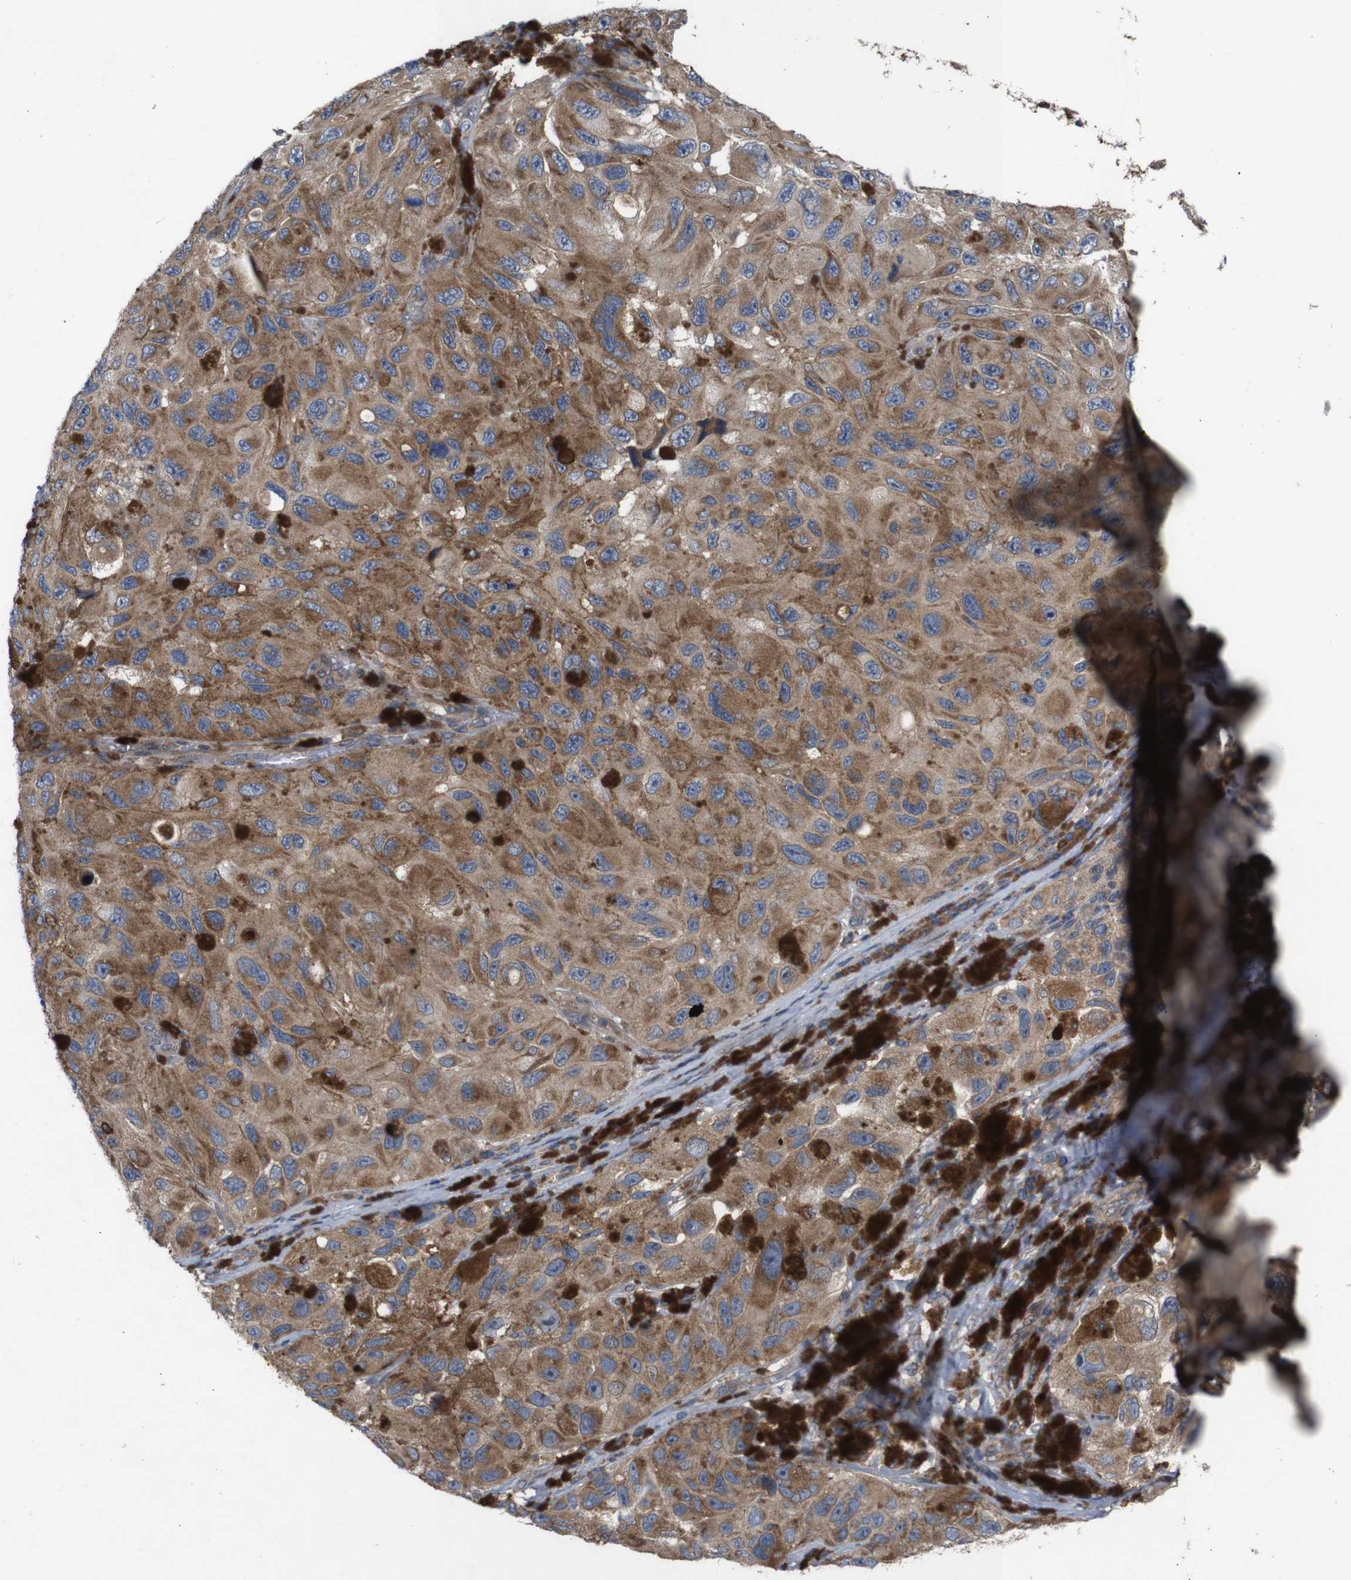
{"staining": {"intensity": "moderate", "quantity": ">75%", "location": "cytoplasmic/membranous"}, "tissue": "melanoma", "cell_type": "Tumor cells", "image_type": "cancer", "snomed": [{"axis": "morphology", "description": "Malignant melanoma, NOS"}, {"axis": "topography", "description": "Skin"}], "caption": "Protein staining of malignant melanoma tissue demonstrates moderate cytoplasmic/membranous staining in about >75% of tumor cells.", "gene": "PTPN1", "patient": {"sex": "female", "age": 73}}